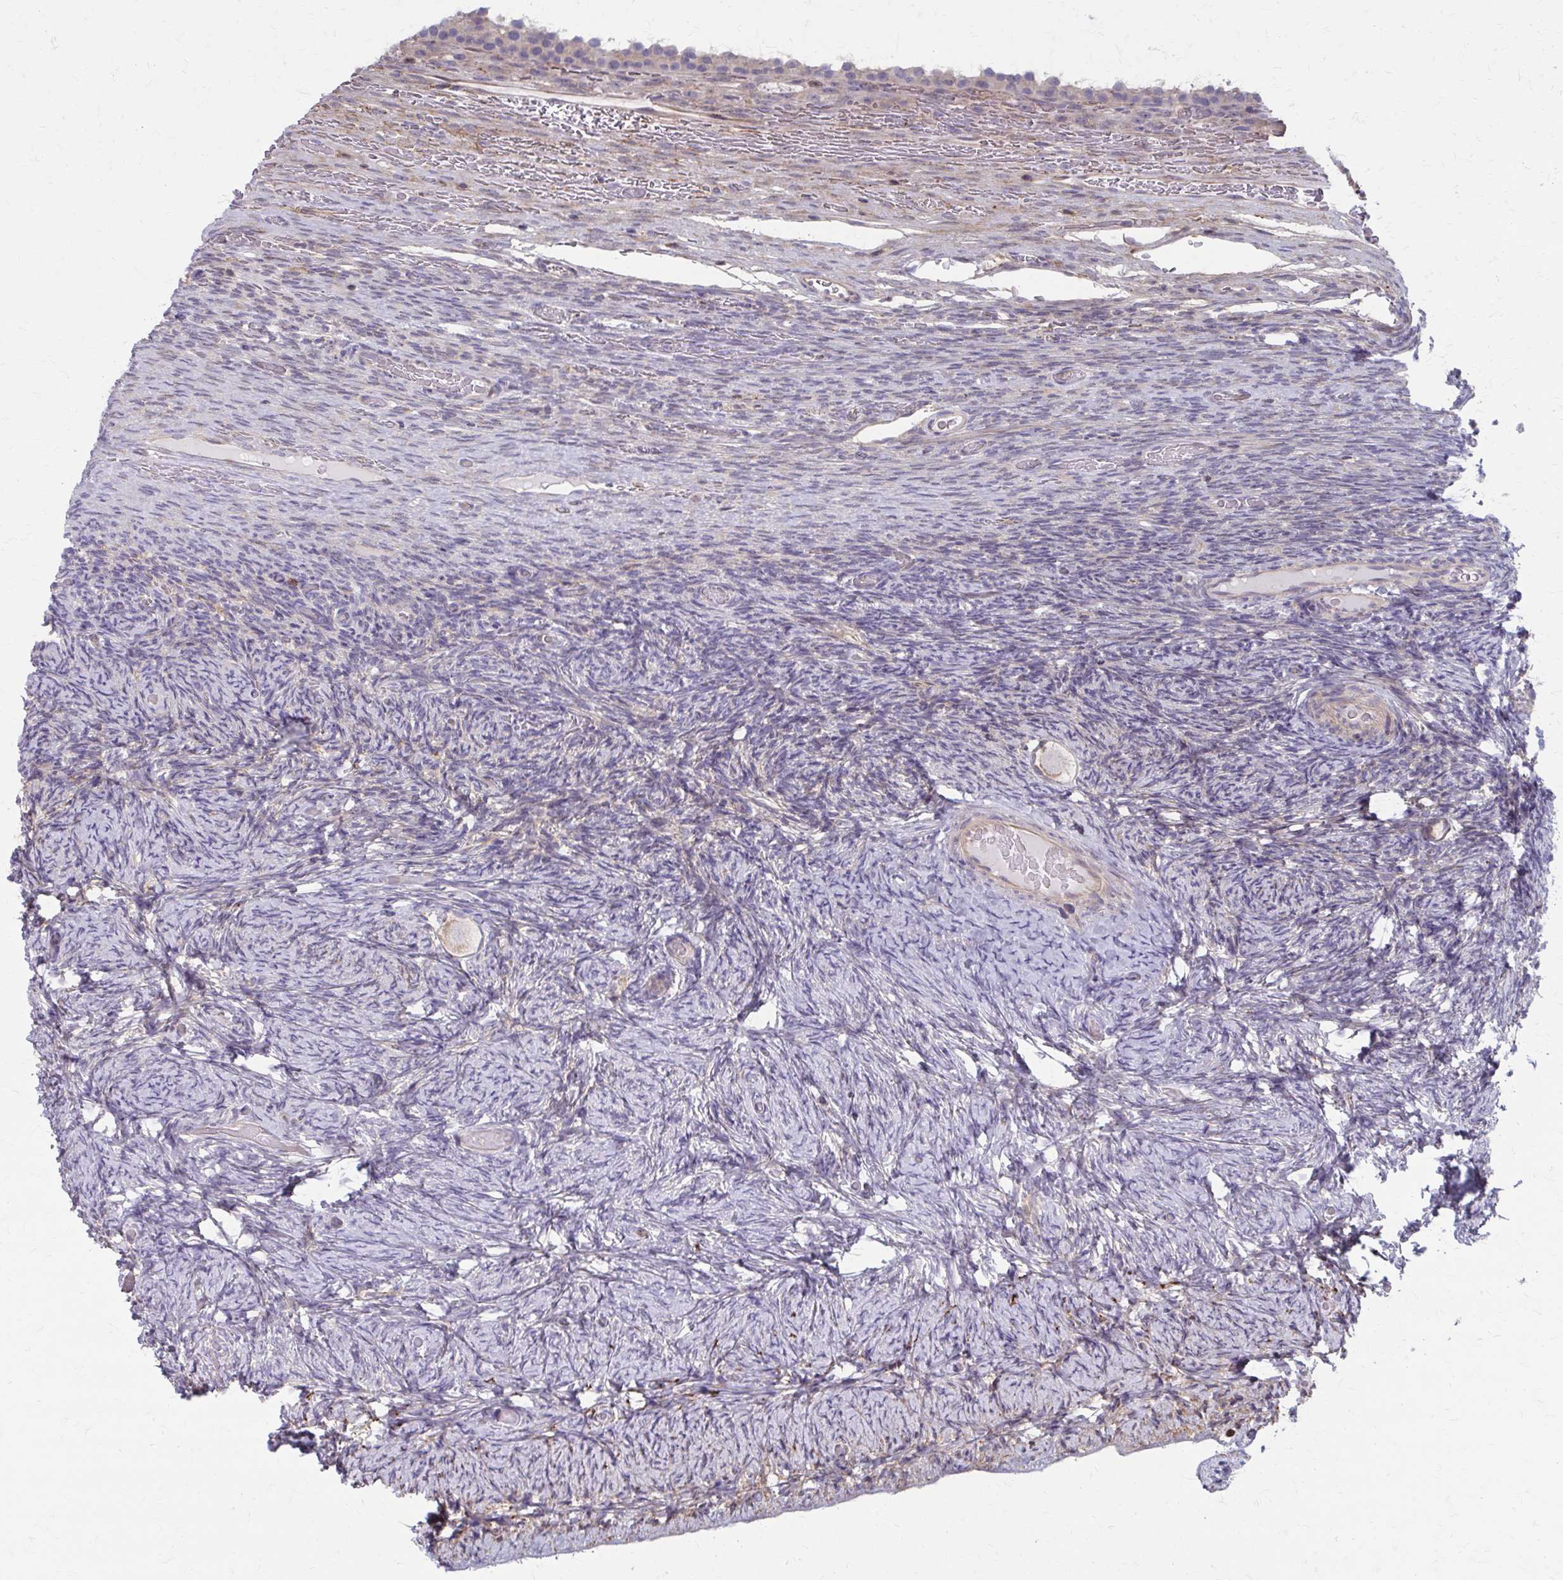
{"staining": {"intensity": "weak", "quantity": "25%-75%", "location": "cytoplasmic/membranous"}, "tissue": "ovary", "cell_type": "Follicle cells", "image_type": "normal", "snomed": [{"axis": "morphology", "description": "Normal tissue, NOS"}, {"axis": "topography", "description": "Ovary"}], "caption": "This image exhibits immunohistochemistry (IHC) staining of normal human ovary, with low weak cytoplasmic/membranous positivity in approximately 25%-75% of follicle cells.", "gene": "MMP14", "patient": {"sex": "female", "age": 34}}